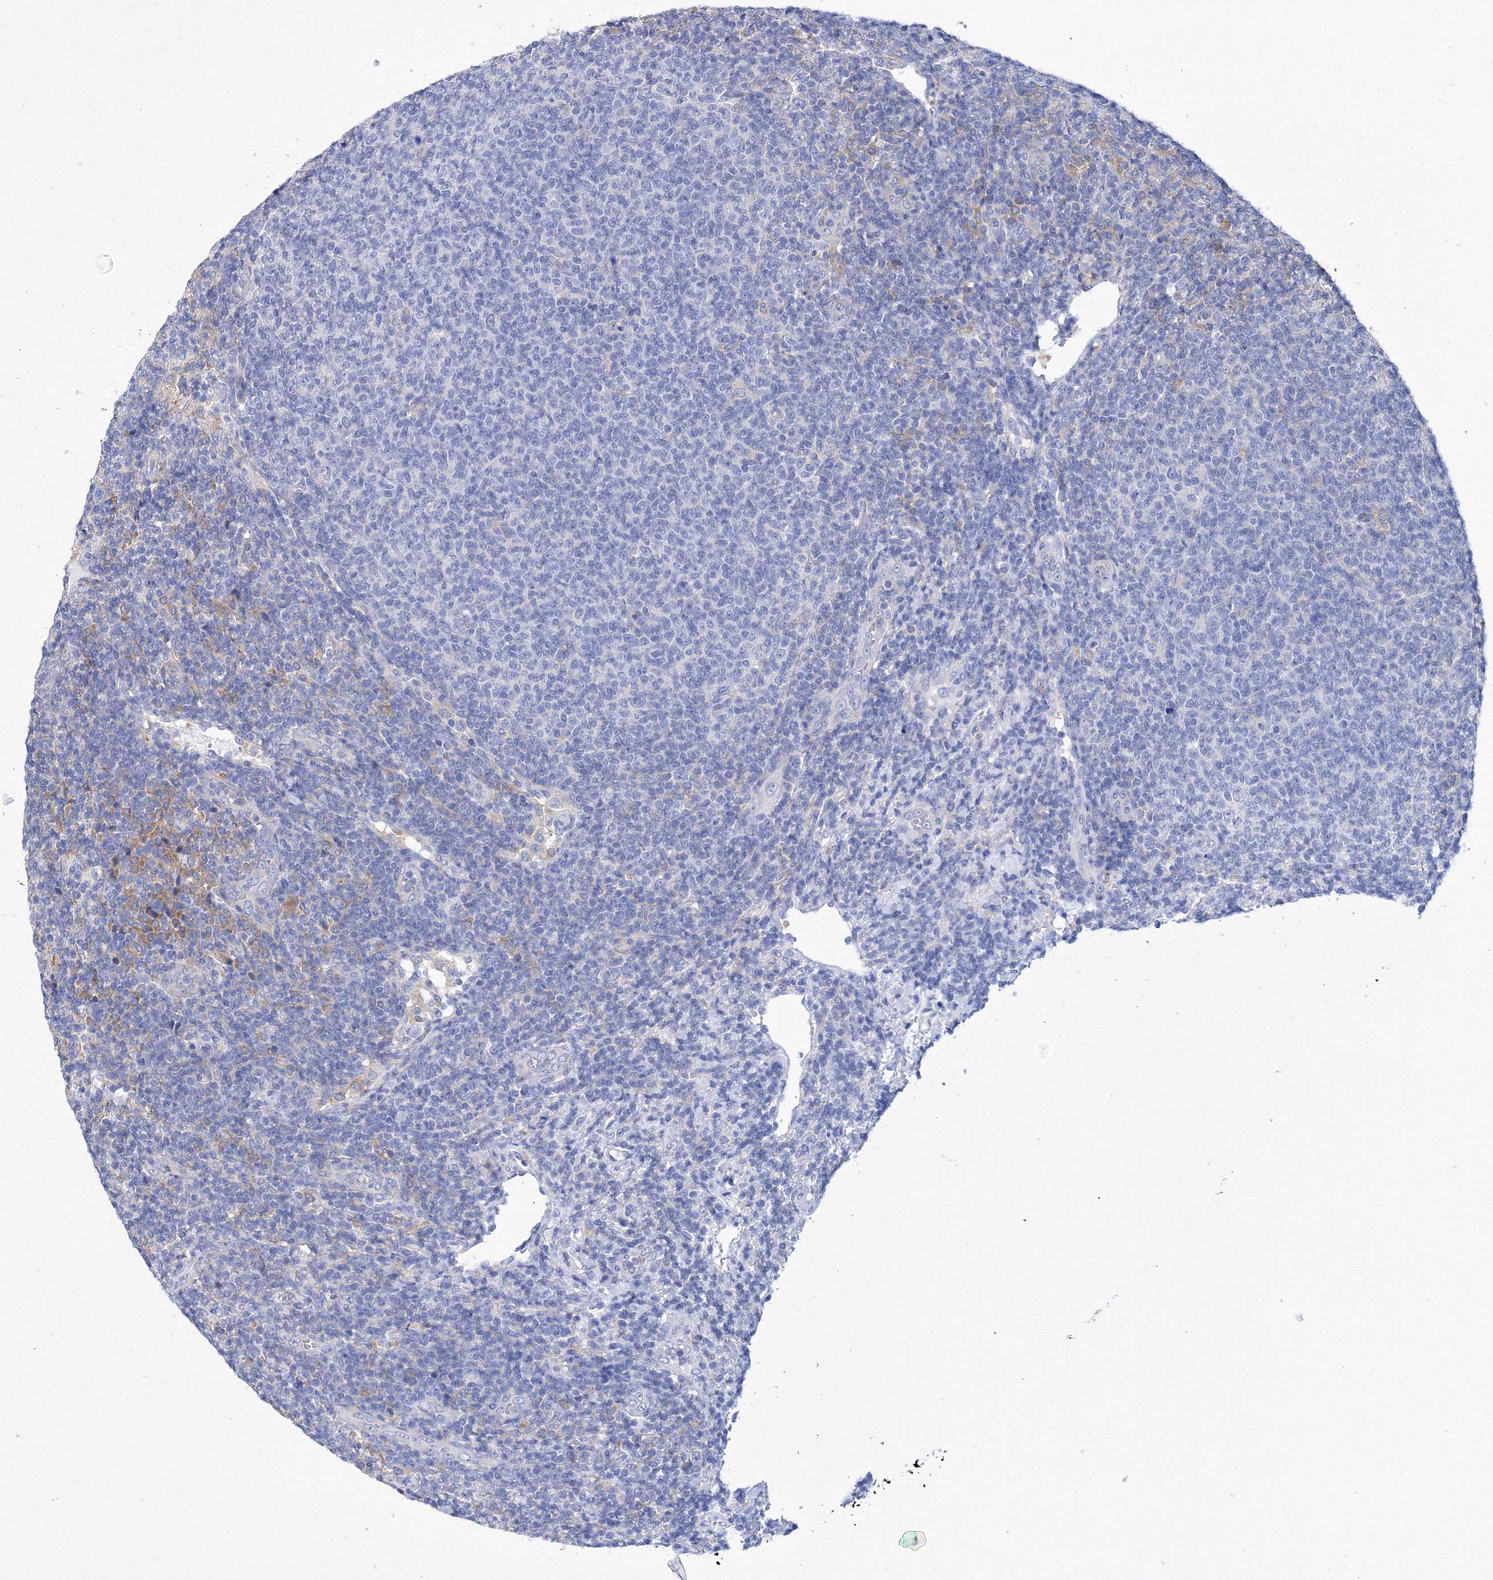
{"staining": {"intensity": "moderate", "quantity": "<25%", "location": "cytoplasmic/membranous"}, "tissue": "lymphoma", "cell_type": "Tumor cells", "image_type": "cancer", "snomed": [{"axis": "morphology", "description": "Malignant lymphoma, non-Hodgkin's type, Low grade"}, {"axis": "topography", "description": "Lymph node"}], "caption": "IHC image of human lymphoma stained for a protein (brown), which displays low levels of moderate cytoplasmic/membranous expression in about <25% of tumor cells.", "gene": "SNX18", "patient": {"sex": "male", "age": 66}}